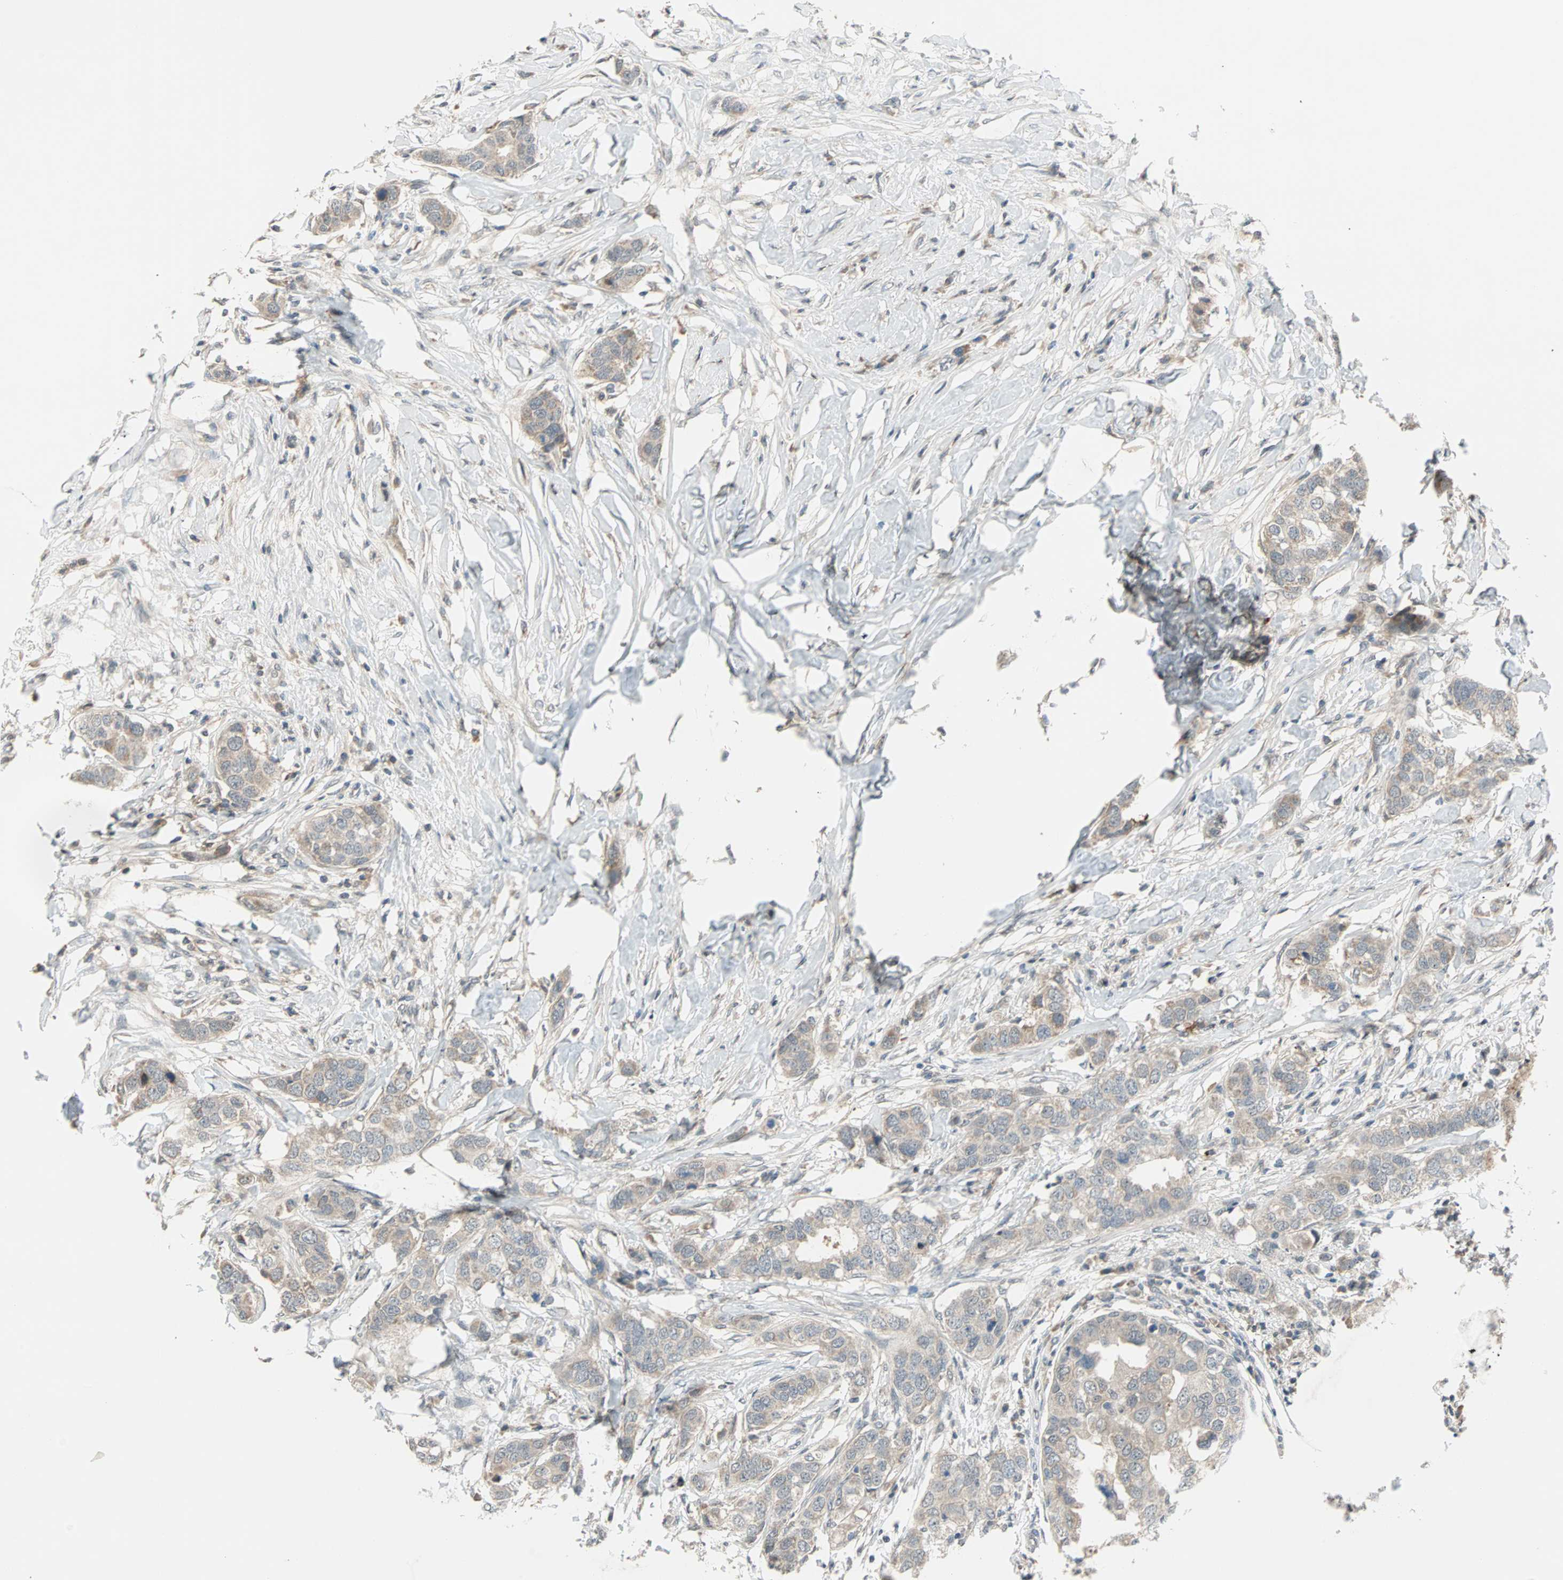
{"staining": {"intensity": "weak", "quantity": "25%-75%", "location": "cytoplasmic/membranous"}, "tissue": "breast cancer", "cell_type": "Tumor cells", "image_type": "cancer", "snomed": [{"axis": "morphology", "description": "Duct carcinoma"}, {"axis": "topography", "description": "Breast"}], "caption": "Human intraductal carcinoma (breast) stained for a protein (brown) reveals weak cytoplasmic/membranous positive expression in approximately 25%-75% of tumor cells.", "gene": "PROS1", "patient": {"sex": "female", "age": 50}}